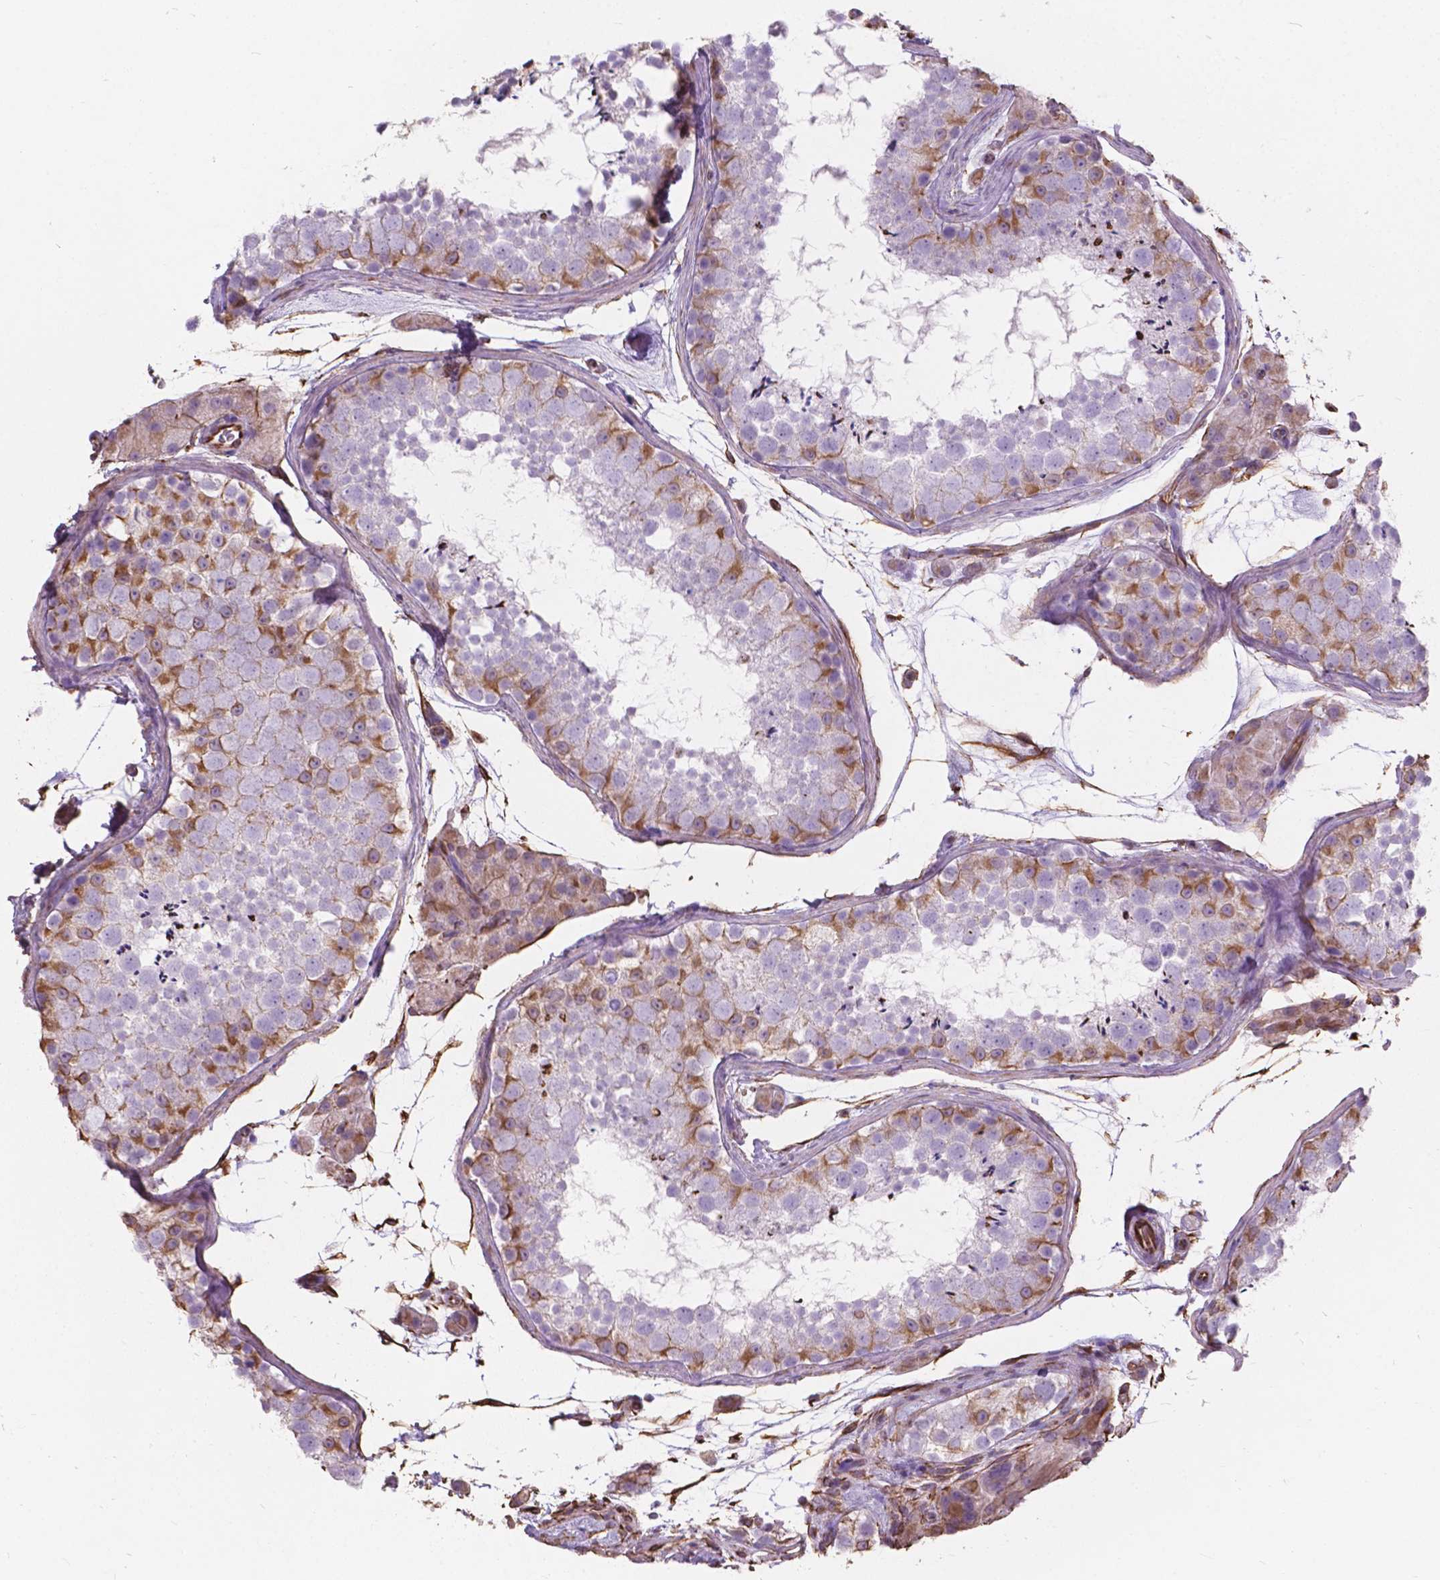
{"staining": {"intensity": "moderate", "quantity": "<25%", "location": "cytoplasmic/membranous"}, "tissue": "testis", "cell_type": "Cells in seminiferous ducts", "image_type": "normal", "snomed": [{"axis": "morphology", "description": "Normal tissue, NOS"}, {"axis": "topography", "description": "Testis"}], "caption": "A brown stain highlights moderate cytoplasmic/membranous expression of a protein in cells in seminiferous ducts of normal testis.", "gene": "AMOT", "patient": {"sex": "male", "age": 41}}